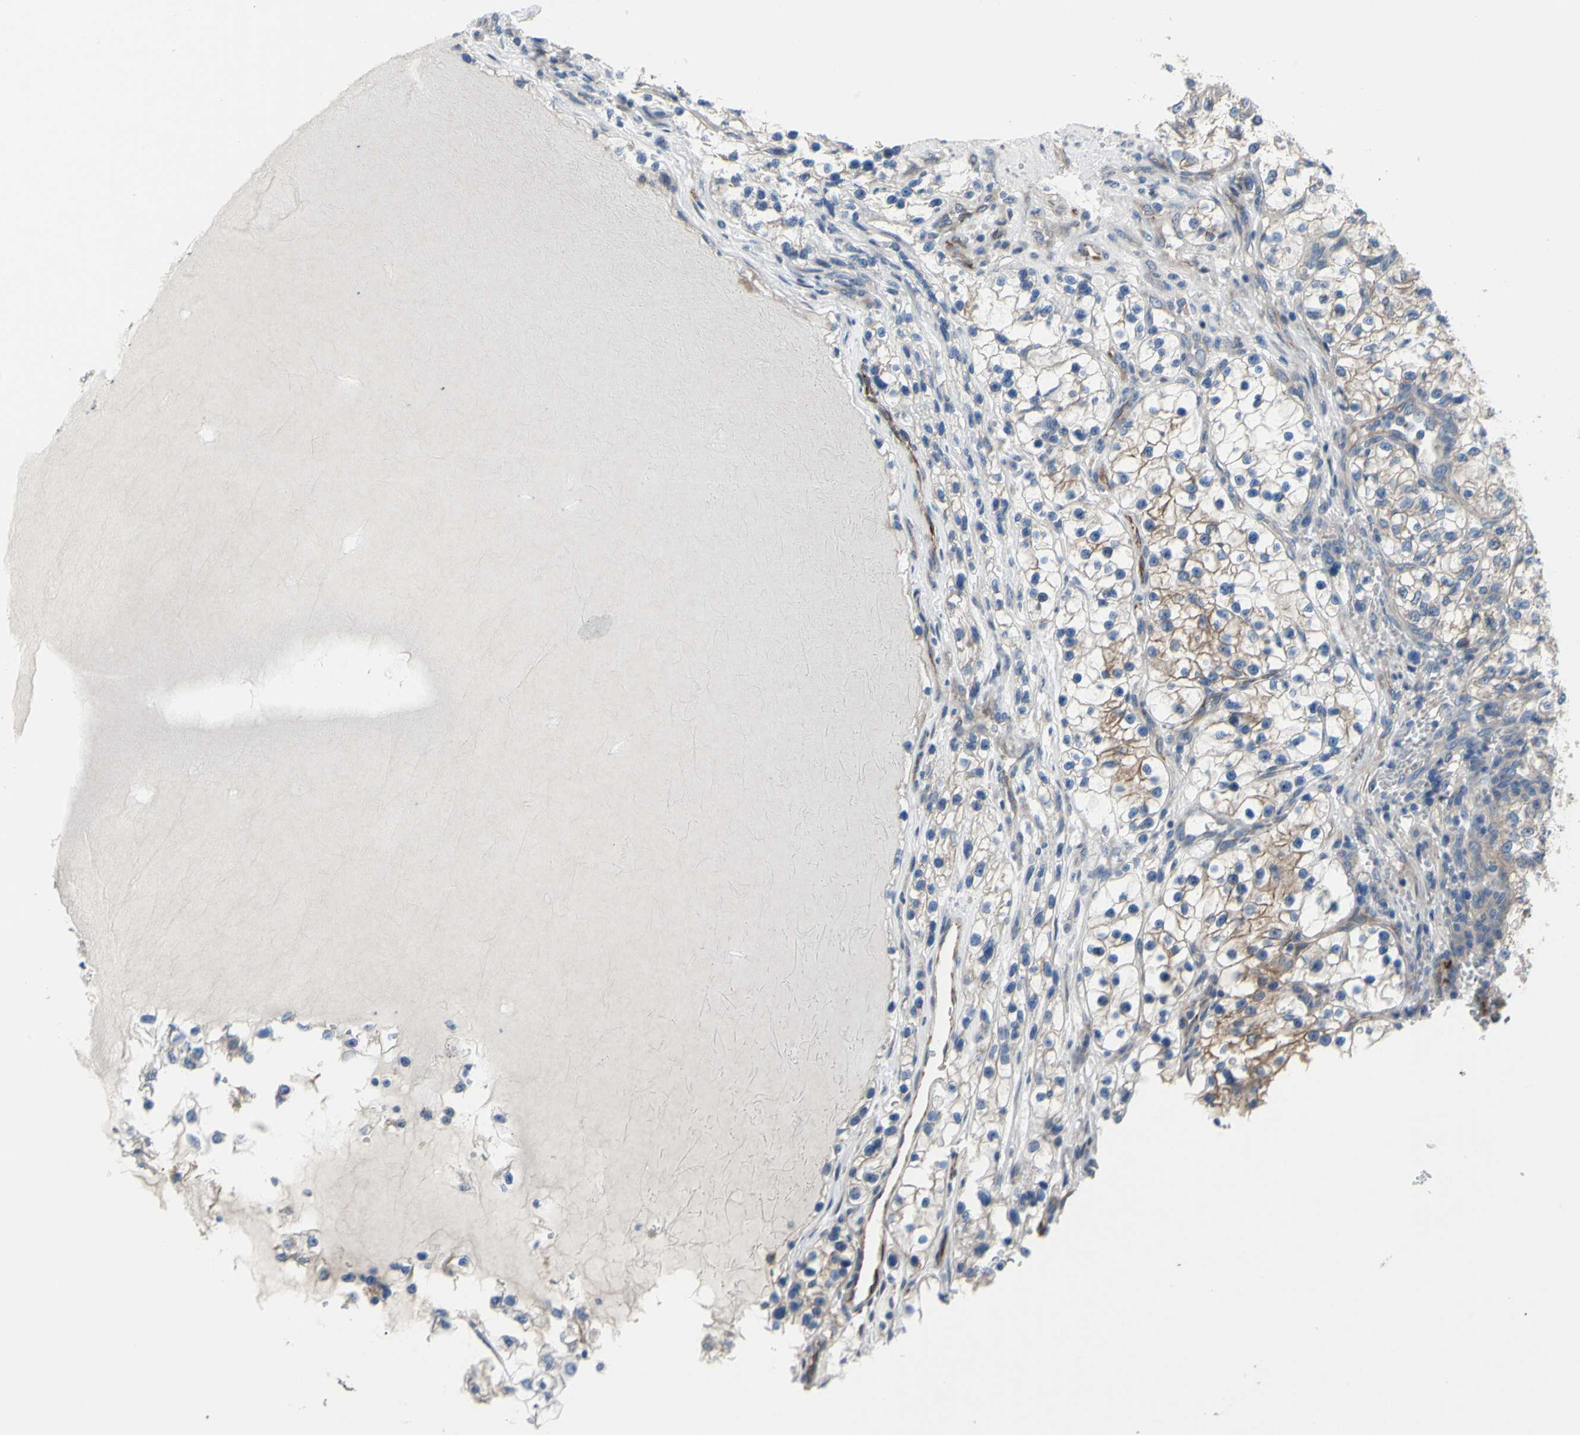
{"staining": {"intensity": "weak", "quantity": "<25%", "location": "cytoplasmic/membranous"}, "tissue": "renal cancer", "cell_type": "Tumor cells", "image_type": "cancer", "snomed": [{"axis": "morphology", "description": "Adenocarcinoma, NOS"}, {"axis": "topography", "description": "Kidney"}], "caption": "Tumor cells show no significant staining in renal cancer.", "gene": "GRAMD2B", "patient": {"sex": "female", "age": 57}}